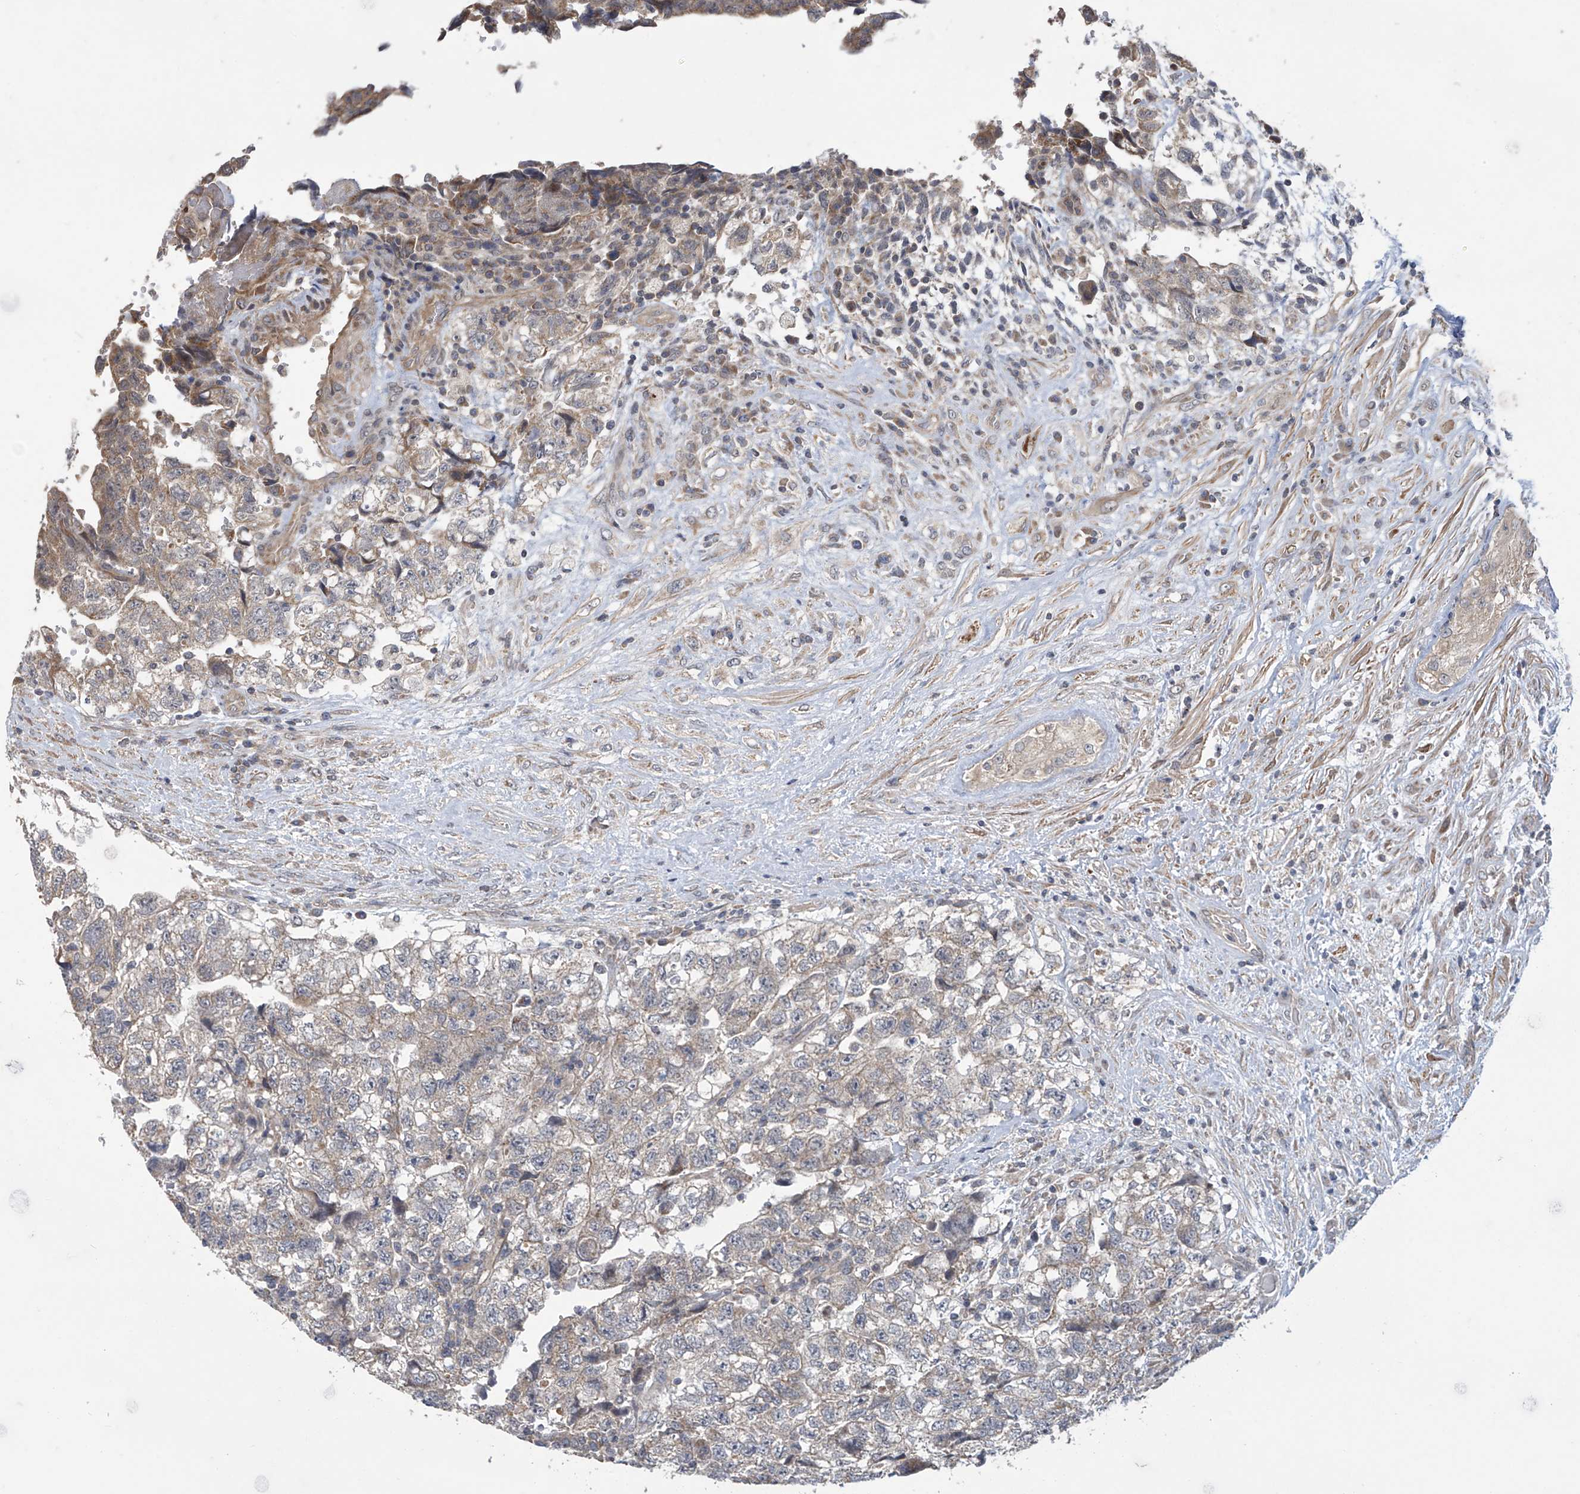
{"staining": {"intensity": "weak", "quantity": "<25%", "location": "cytoplasmic/membranous"}, "tissue": "testis cancer", "cell_type": "Tumor cells", "image_type": "cancer", "snomed": [{"axis": "morphology", "description": "Carcinoma, Embryonal, NOS"}, {"axis": "topography", "description": "Testis"}], "caption": "A photomicrograph of testis cancer (embryonal carcinoma) stained for a protein displays no brown staining in tumor cells.", "gene": "TRIM60", "patient": {"sex": "male", "age": 36}}